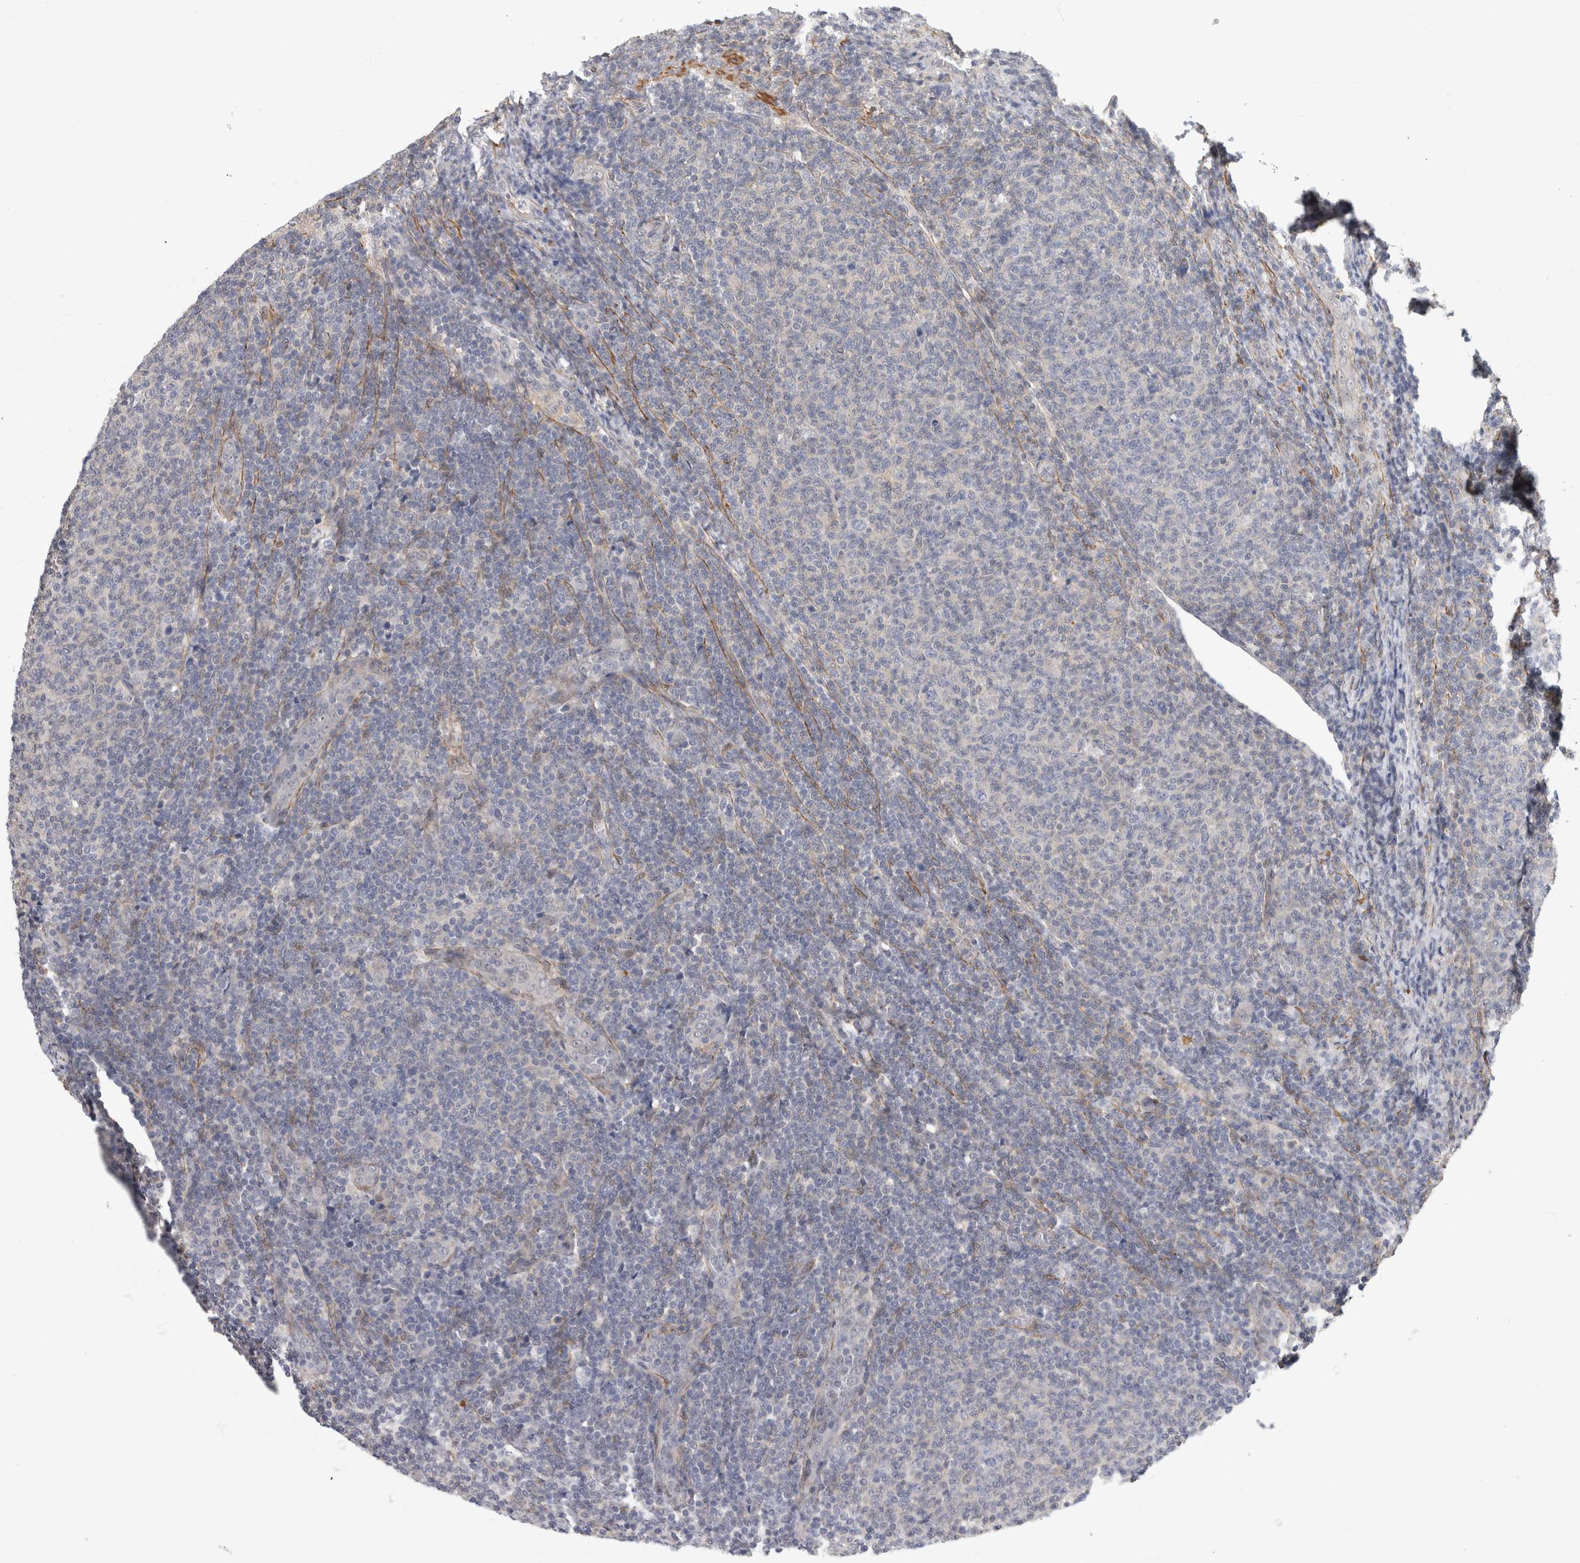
{"staining": {"intensity": "negative", "quantity": "none", "location": "none"}, "tissue": "lymphoma", "cell_type": "Tumor cells", "image_type": "cancer", "snomed": [{"axis": "morphology", "description": "Malignant lymphoma, non-Hodgkin's type, Low grade"}, {"axis": "topography", "description": "Lymph node"}], "caption": "Immunohistochemical staining of lymphoma shows no significant positivity in tumor cells. (DAB immunohistochemistry (IHC) visualized using brightfield microscopy, high magnification).", "gene": "PGM1", "patient": {"sex": "male", "age": 66}}